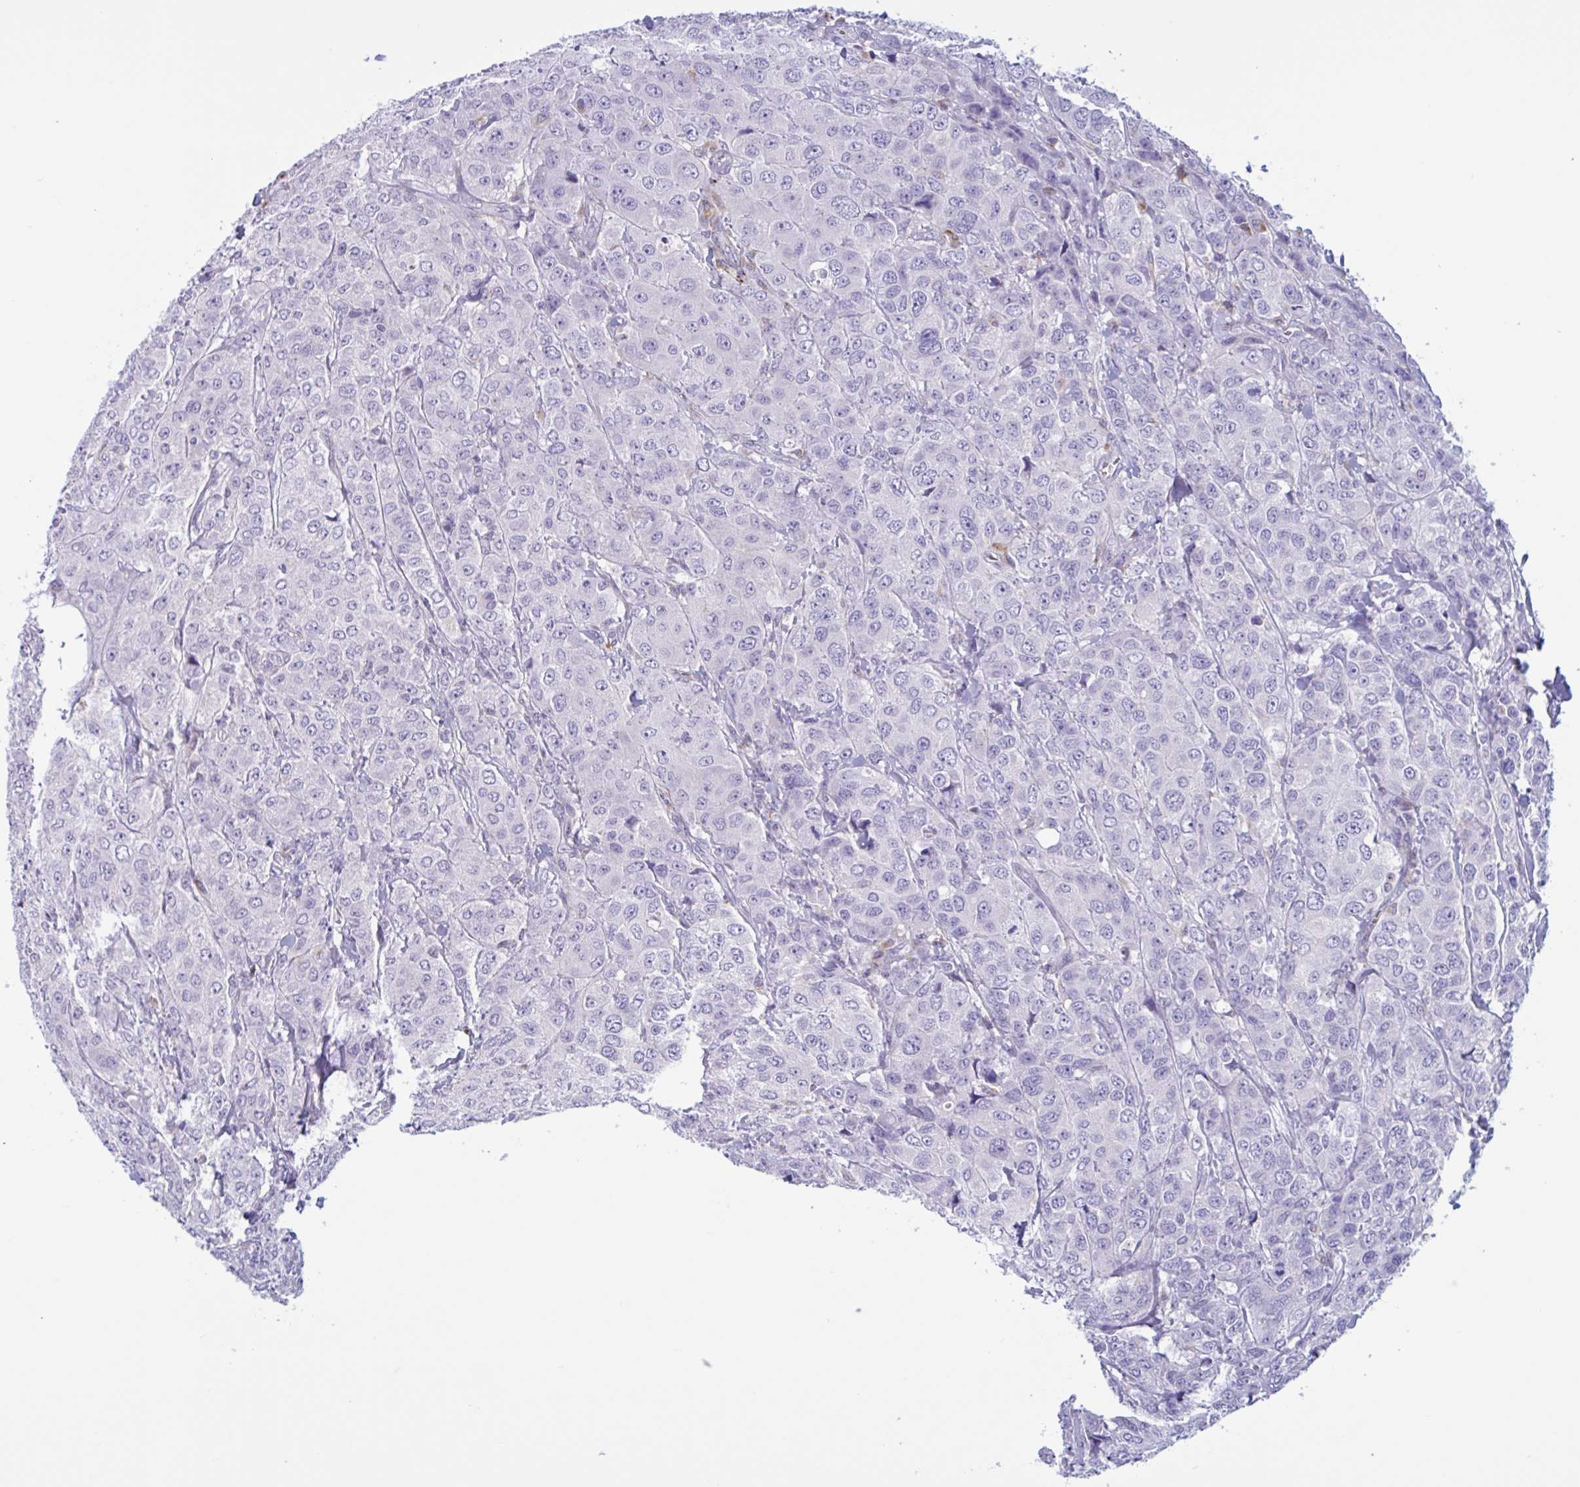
{"staining": {"intensity": "negative", "quantity": "none", "location": "none"}, "tissue": "breast cancer", "cell_type": "Tumor cells", "image_type": "cancer", "snomed": [{"axis": "morphology", "description": "Duct carcinoma"}, {"axis": "topography", "description": "Breast"}], "caption": "Tumor cells are negative for protein expression in human breast cancer.", "gene": "XCL1", "patient": {"sex": "female", "age": 43}}